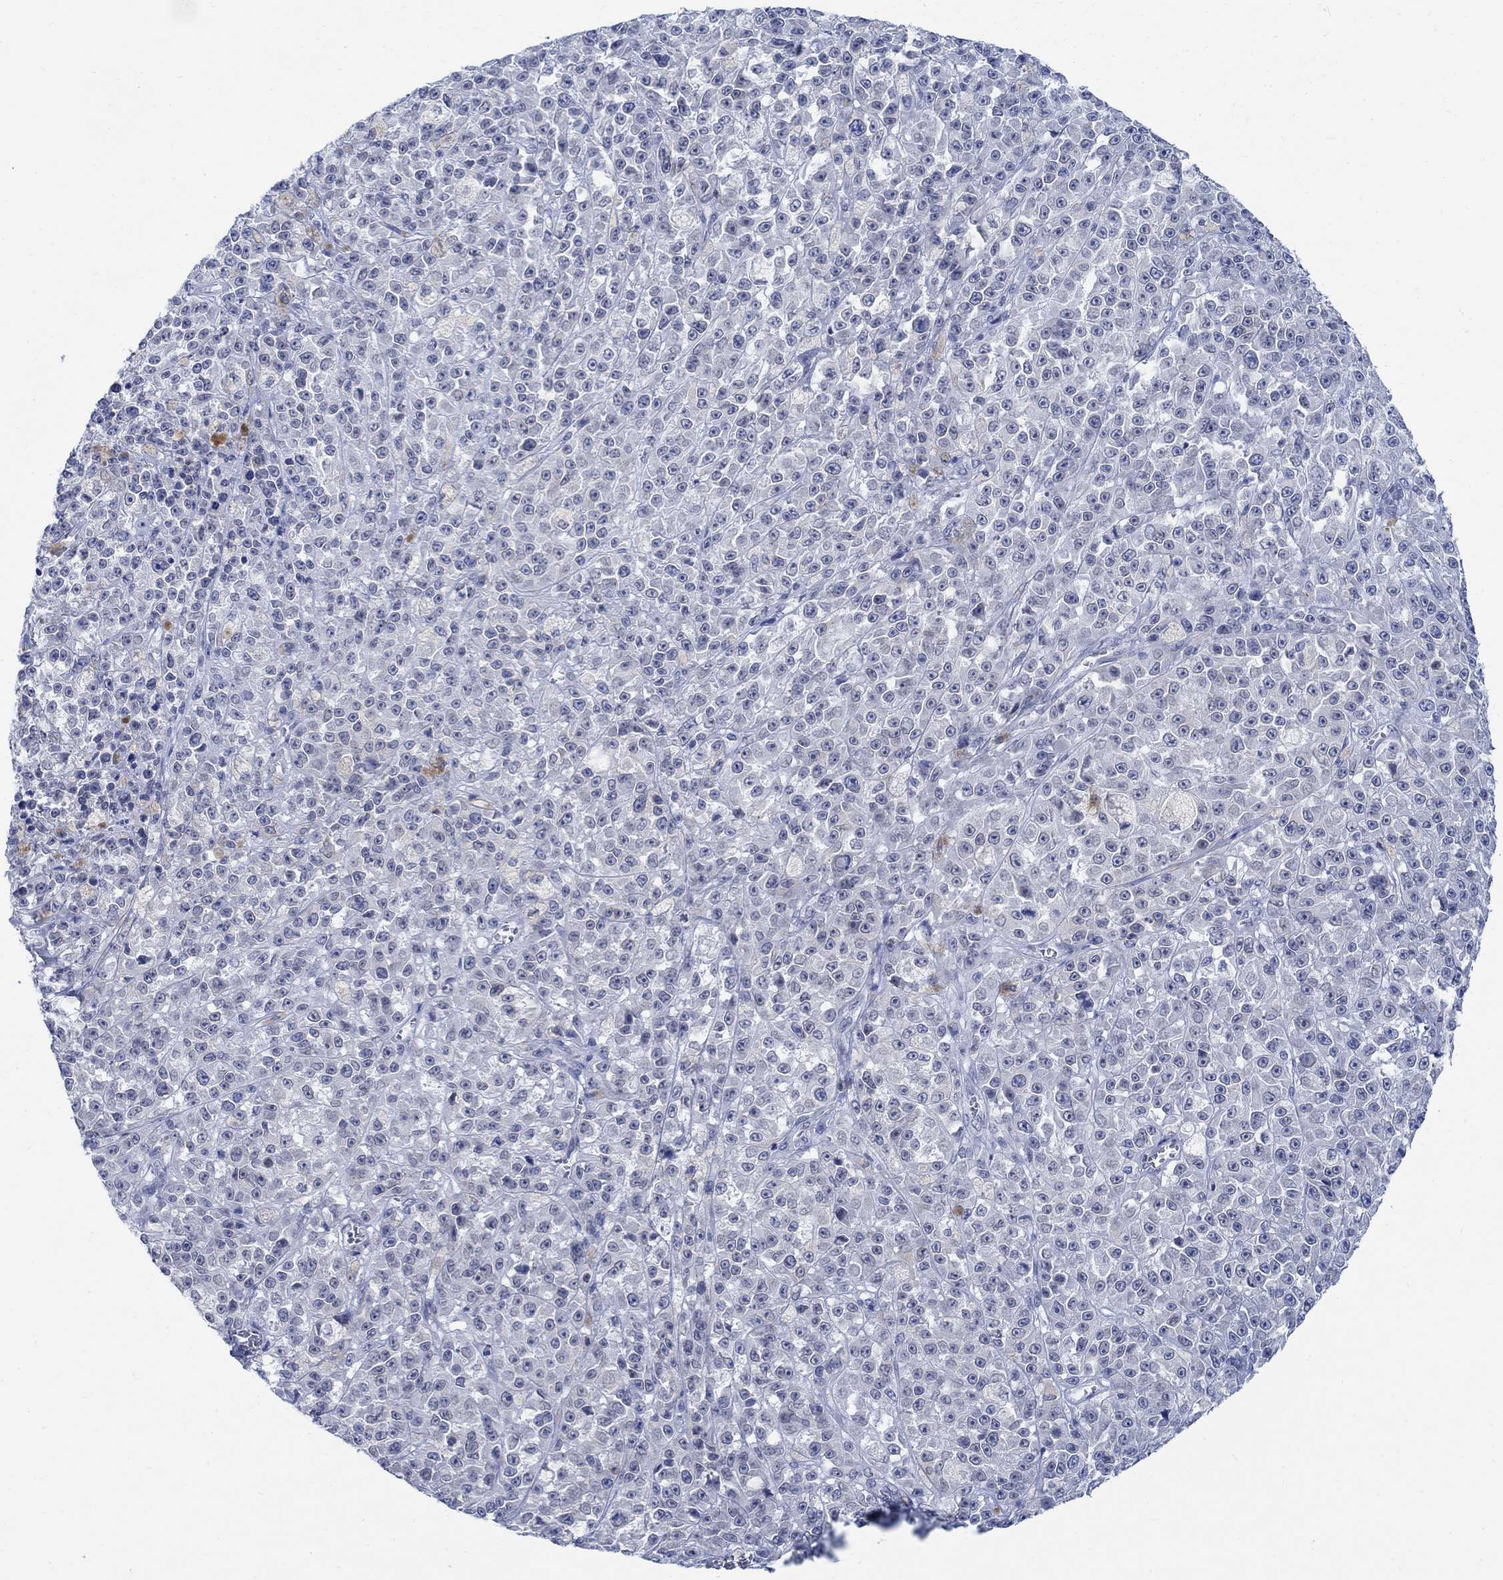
{"staining": {"intensity": "negative", "quantity": "none", "location": "none"}, "tissue": "melanoma", "cell_type": "Tumor cells", "image_type": "cancer", "snomed": [{"axis": "morphology", "description": "Malignant melanoma, NOS"}, {"axis": "topography", "description": "Skin"}], "caption": "Immunohistochemical staining of malignant melanoma shows no significant staining in tumor cells.", "gene": "CAMK2N1", "patient": {"sex": "female", "age": 58}}